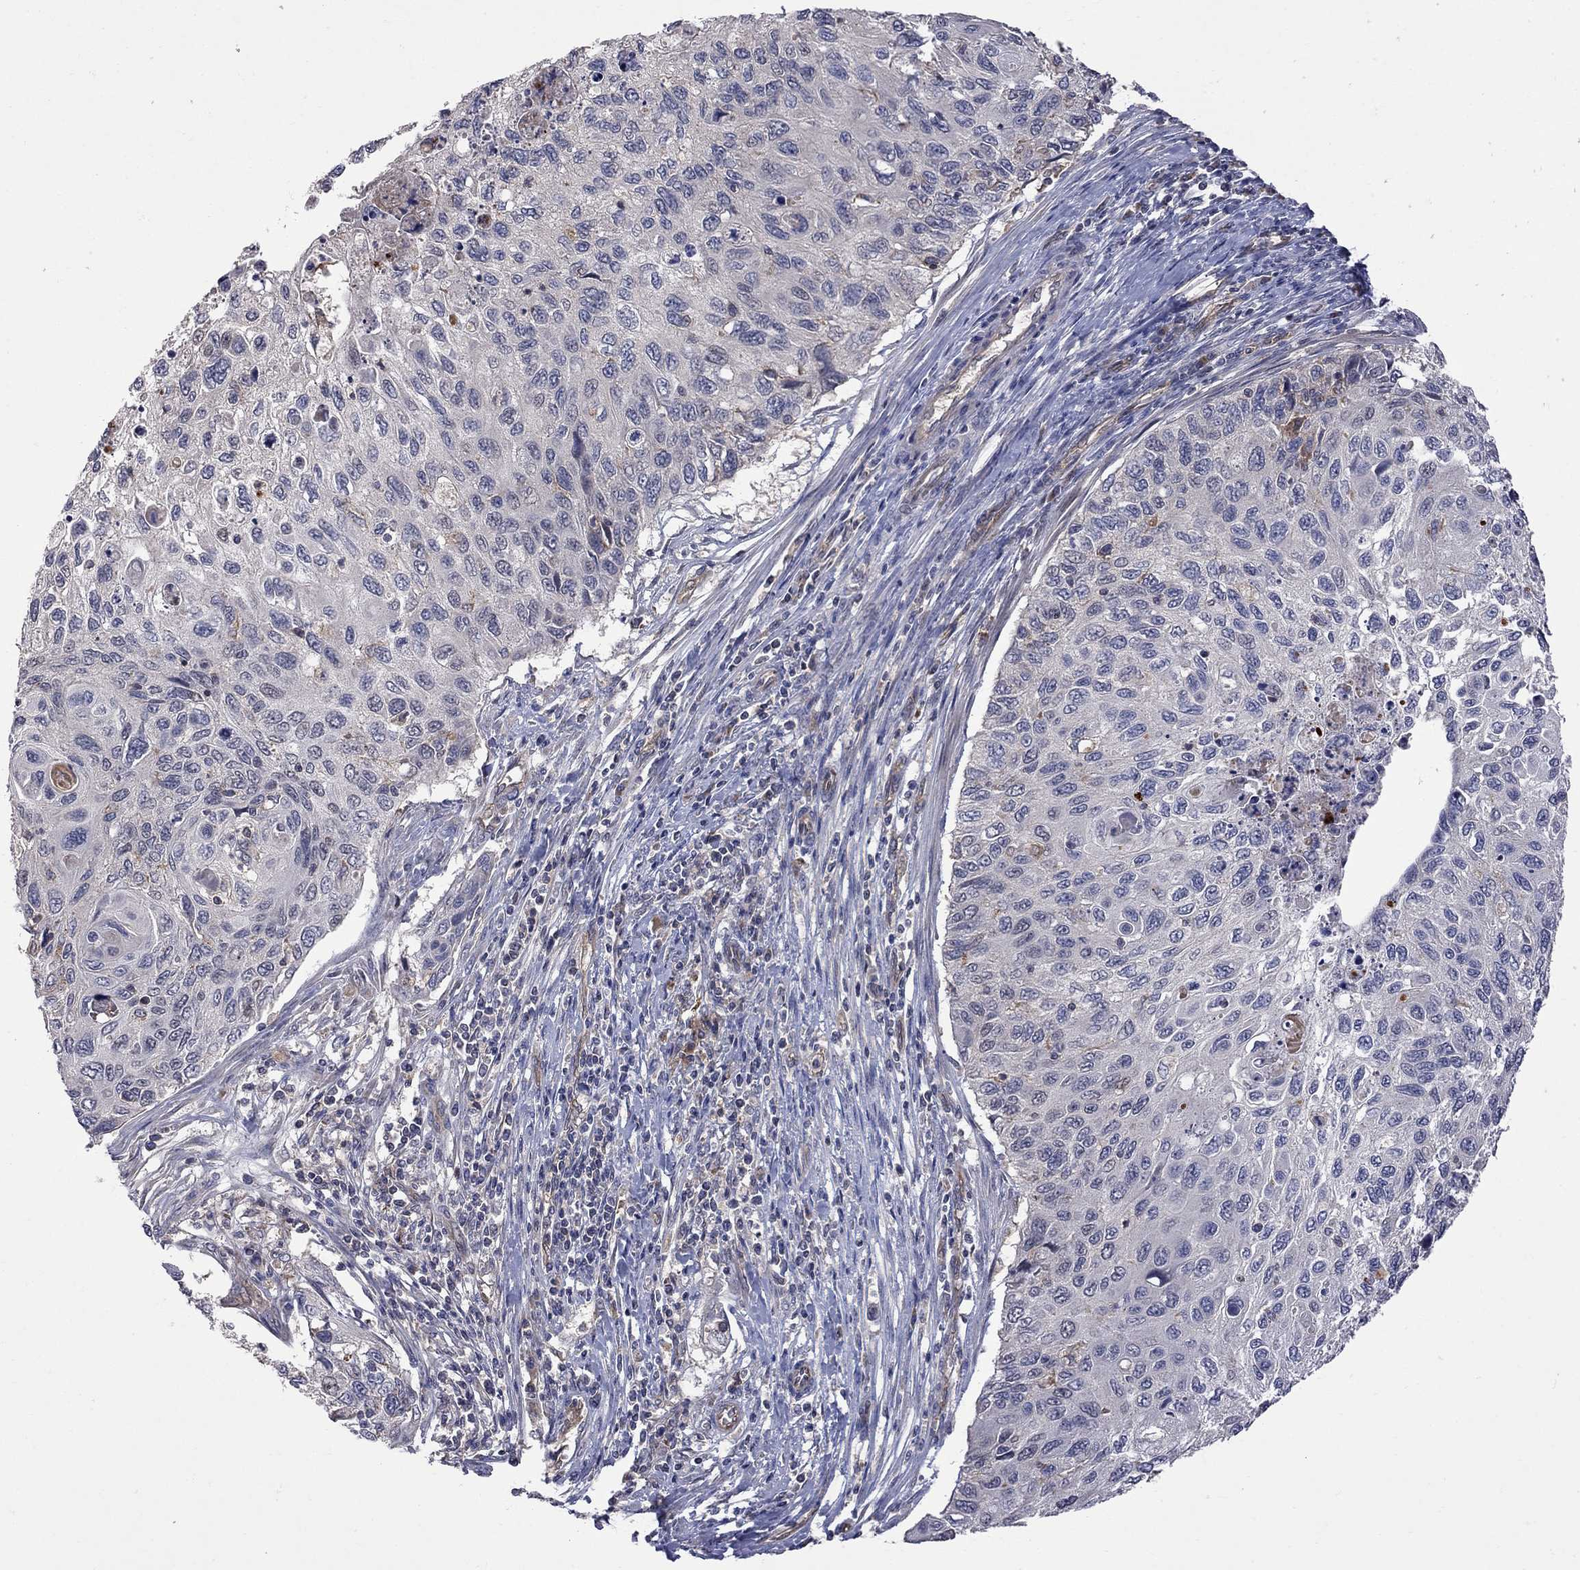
{"staining": {"intensity": "negative", "quantity": "none", "location": "none"}, "tissue": "cervical cancer", "cell_type": "Tumor cells", "image_type": "cancer", "snomed": [{"axis": "morphology", "description": "Squamous cell carcinoma, NOS"}, {"axis": "topography", "description": "Cervix"}], "caption": "There is no significant staining in tumor cells of cervical cancer (squamous cell carcinoma).", "gene": "ABI3", "patient": {"sex": "female", "age": 70}}